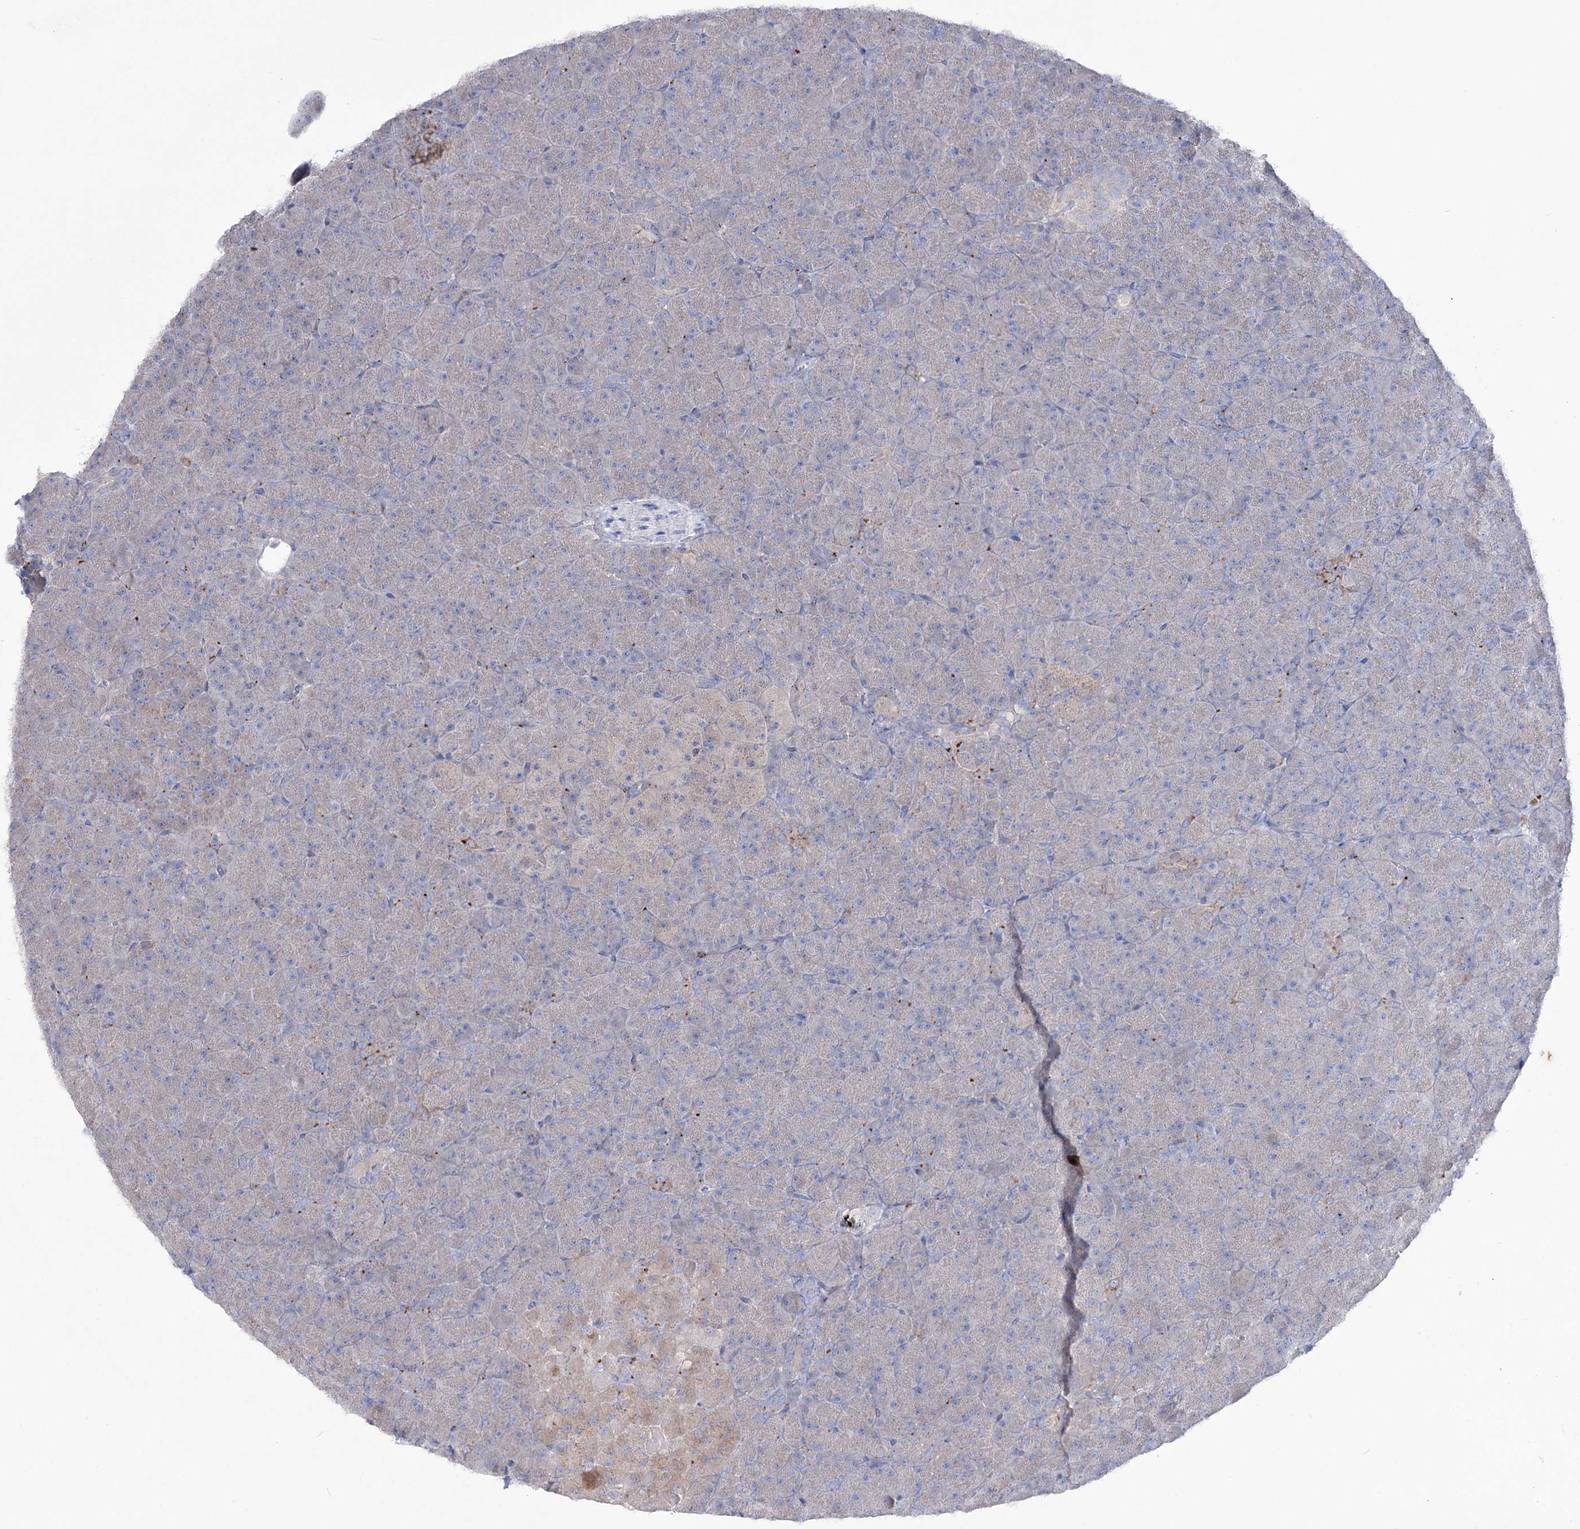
{"staining": {"intensity": "weak", "quantity": "<25%", "location": "cytoplasmic/membranous"}, "tissue": "pancreas", "cell_type": "Exocrine glandular cells", "image_type": "normal", "snomed": [{"axis": "morphology", "description": "Normal tissue, NOS"}, {"axis": "topography", "description": "Pancreas"}], "caption": "An IHC histopathology image of unremarkable pancreas is shown. There is no staining in exocrine glandular cells of pancreas. The staining was performed using DAB (3,3'-diaminobenzidine) to visualize the protein expression in brown, while the nuclei were stained in blue with hematoxylin (Magnification: 20x).", "gene": "NAGLU", "patient": {"sex": "male", "age": 36}}